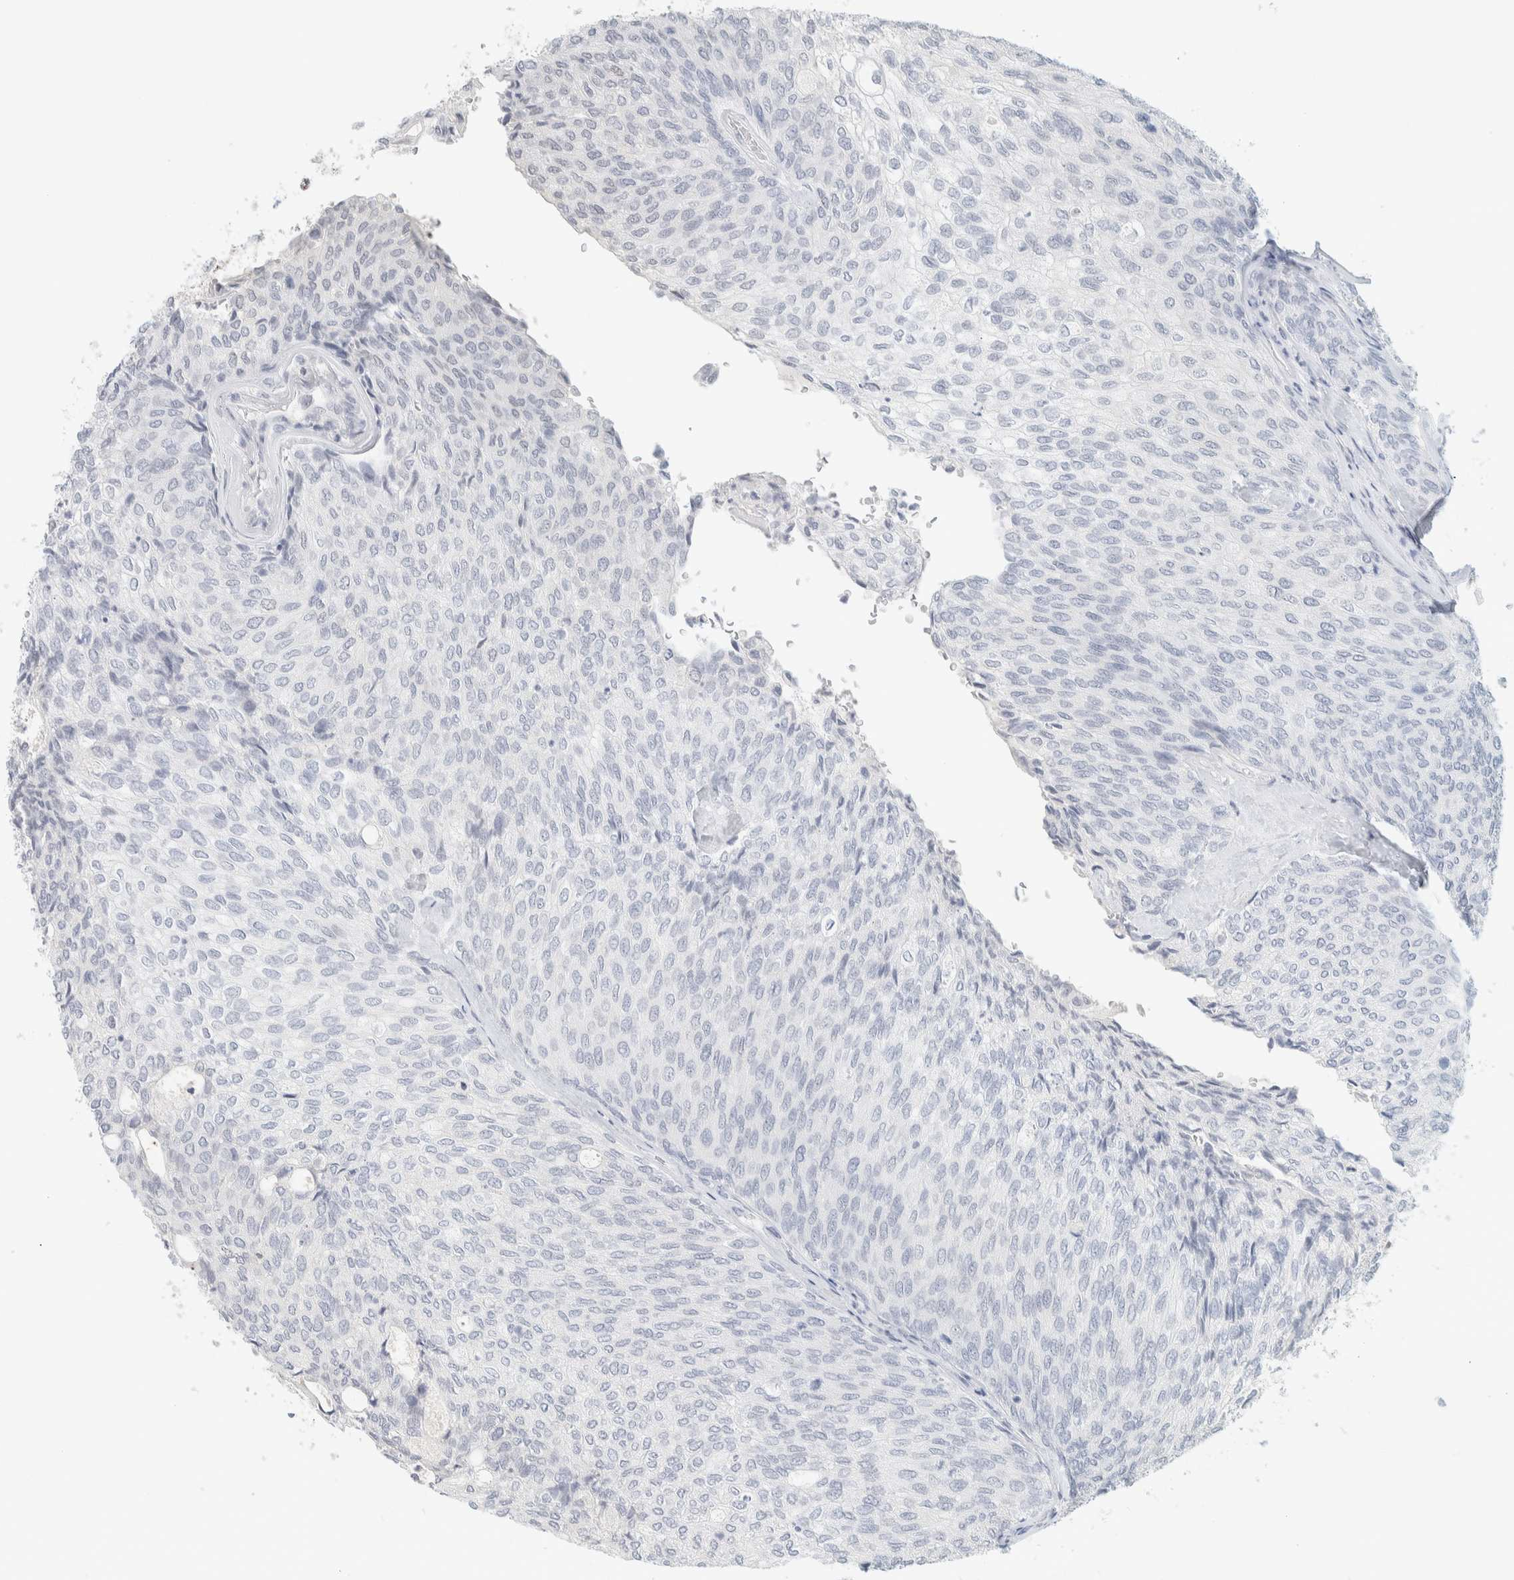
{"staining": {"intensity": "negative", "quantity": "none", "location": "none"}, "tissue": "urothelial cancer", "cell_type": "Tumor cells", "image_type": "cancer", "snomed": [{"axis": "morphology", "description": "Urothelial carcinoma, Low grade"}, {"axis": "topography", "description": "Urinary bladder"}], "caption": "Protein analysis of urothelial carcinoma (low-grade) shows no significant expression in tumor cells.", "gene": "CDH17", "patient": {"sex": "female", "age": 79}}